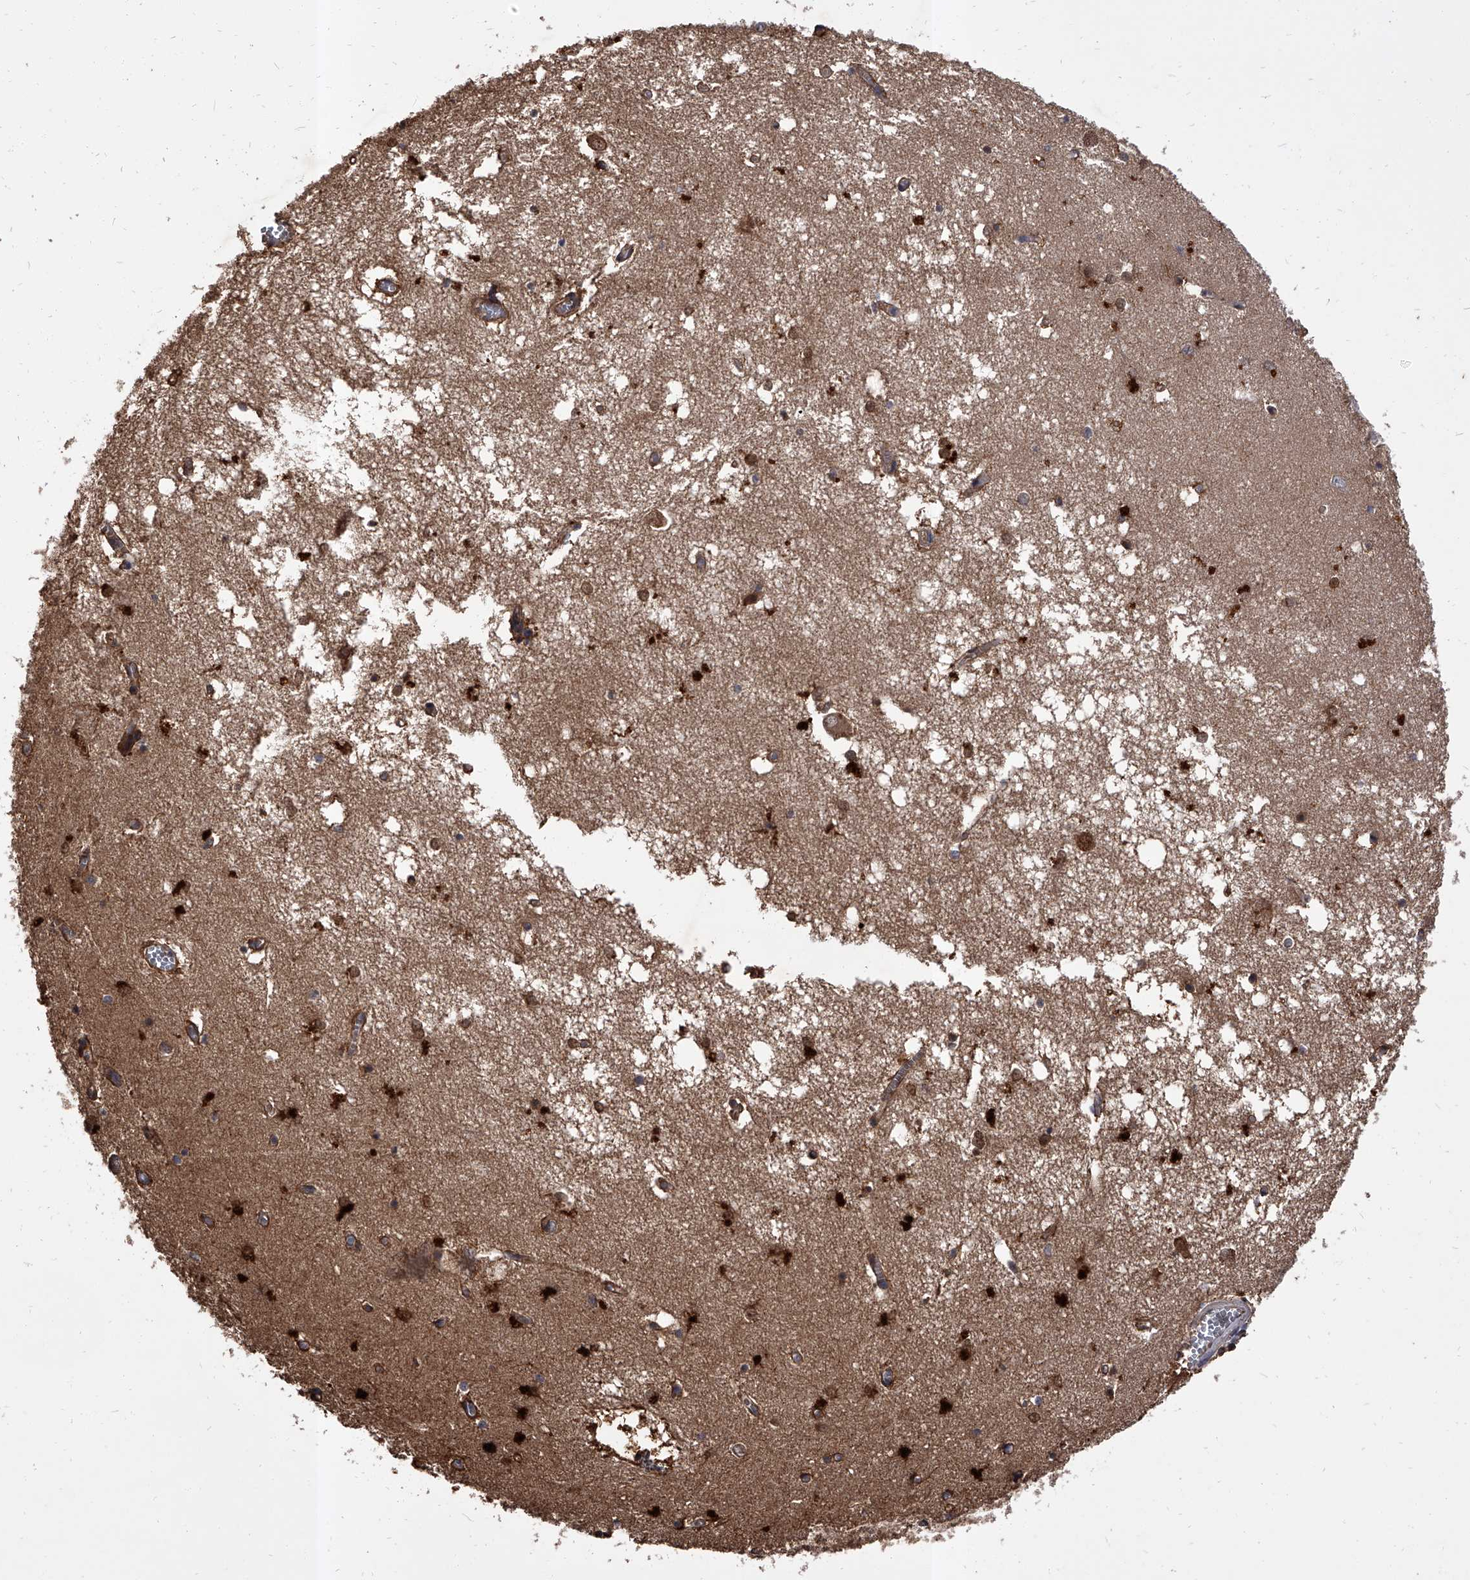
{"staining": {"intensity": "strong", "quantity": "25%-75%", "location": "cytoplasmic/membranous,nuclear"}, "tissue": "hippocampus", "cell_type": "Glial cells", "image_type": "normal", "snomed": [{"axis": "morphology", "description": "Normal tissue, NOS"}, {"axis": "topography", "description": "Hippocampus"}], "caption": "About 25%-75% of glial cells in normal human hippocampus display strong cytoplasmic/membranous,nuclear protein positivity as visualized by brown immunohistochemical staining.", "gene": "SLC18B1", "patient": {"sex": "male", "age": 70}}